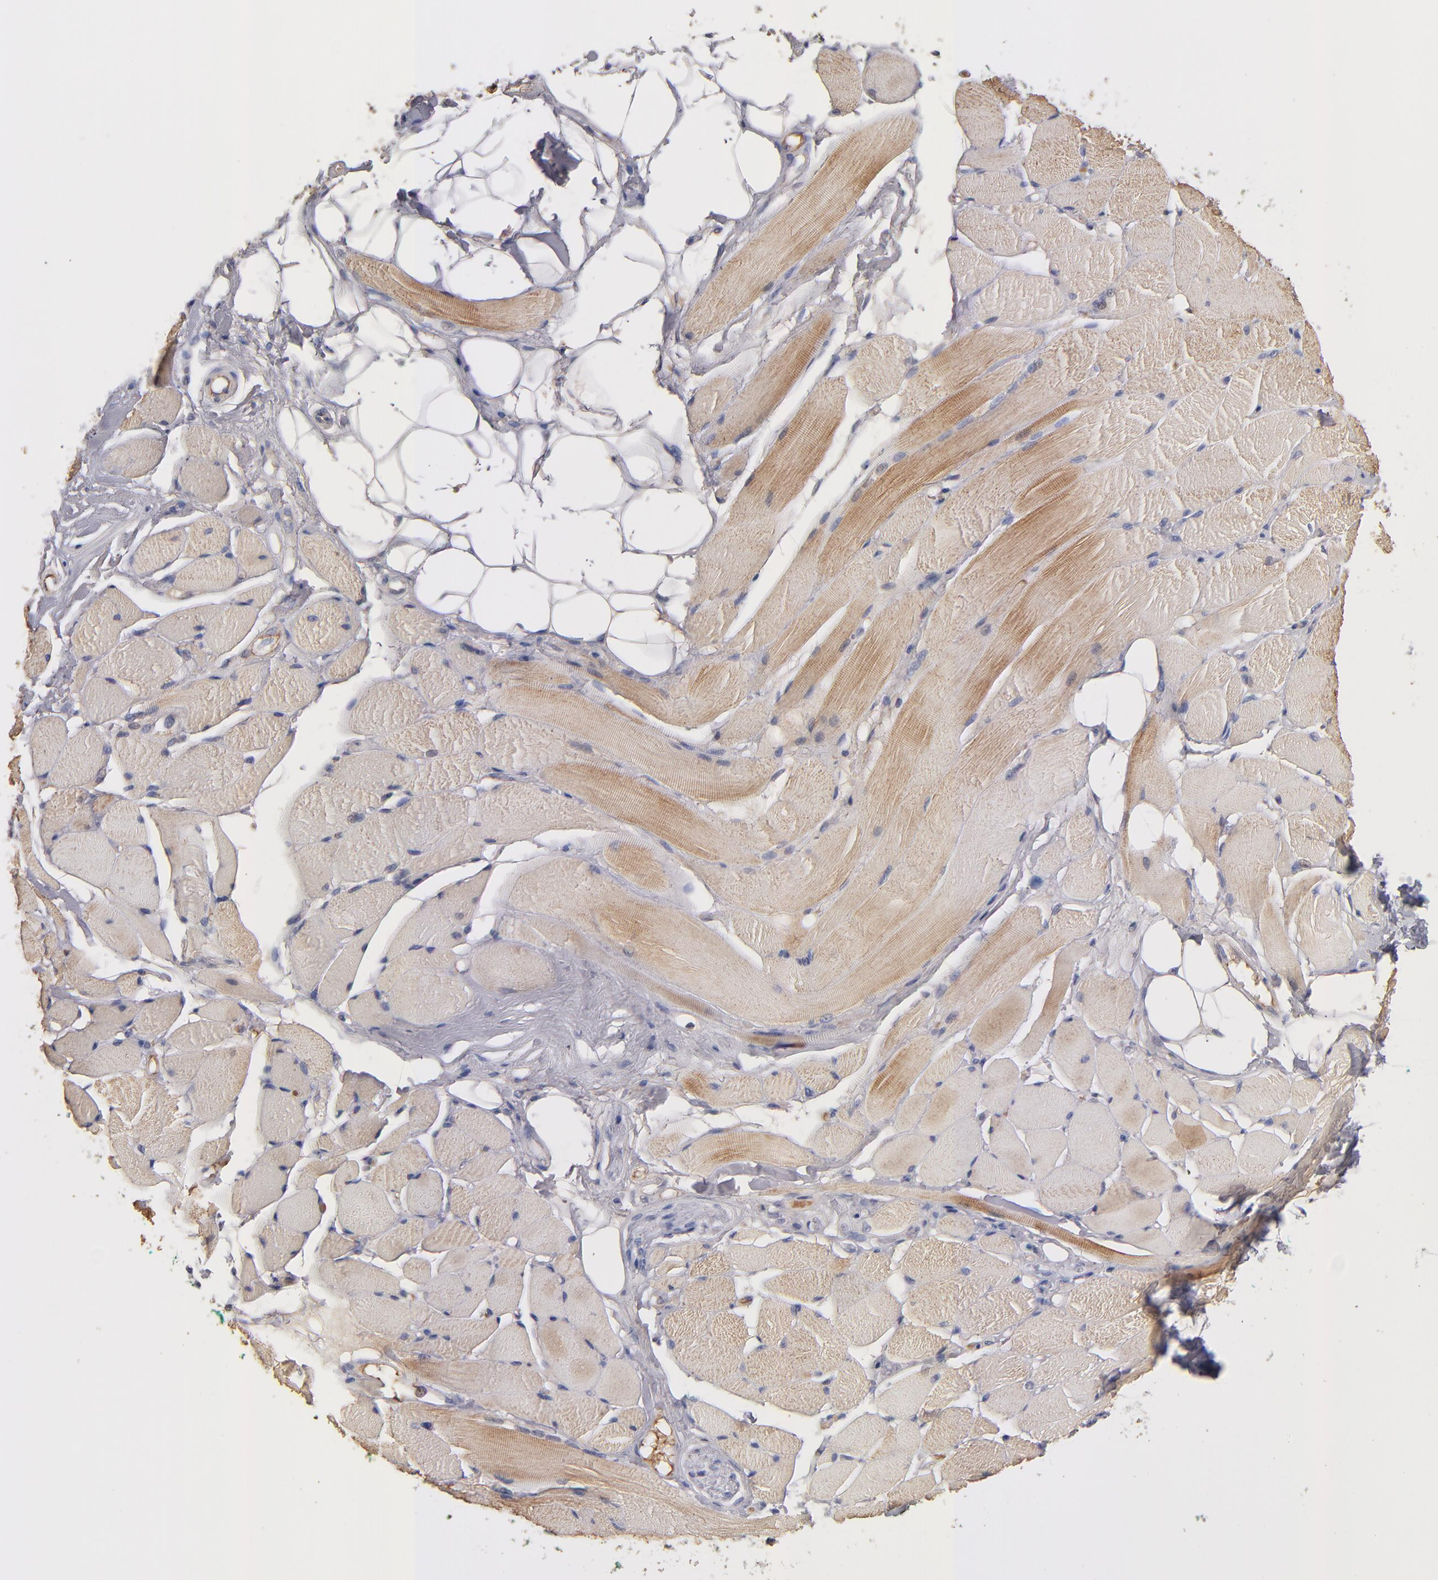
{"staining": {"intensity": "moderate", "quantity": "25%-75%", "location": "cytoplasmic/membranous"}, "tissue": "skeletal muscle", "cell_type": "Myocytes", "image_type": "normal", "snomed": [{"axis": "morphology", "description": "Normal tissue, NOS"}, {"axis": "topography", "description": "Skeletal muscle"}, {"axis": "topography", "description": "Peripheral nerve tissue"}], "caption": "About 25%-75% of myocytes in benign human skeletal muscle exhibit moderate cytoplasmic/membranous protein staining as visualized by brown immunohistochemical staining.", "gene": "DACT1", "patient": {"sex": "female", "age": 84}}